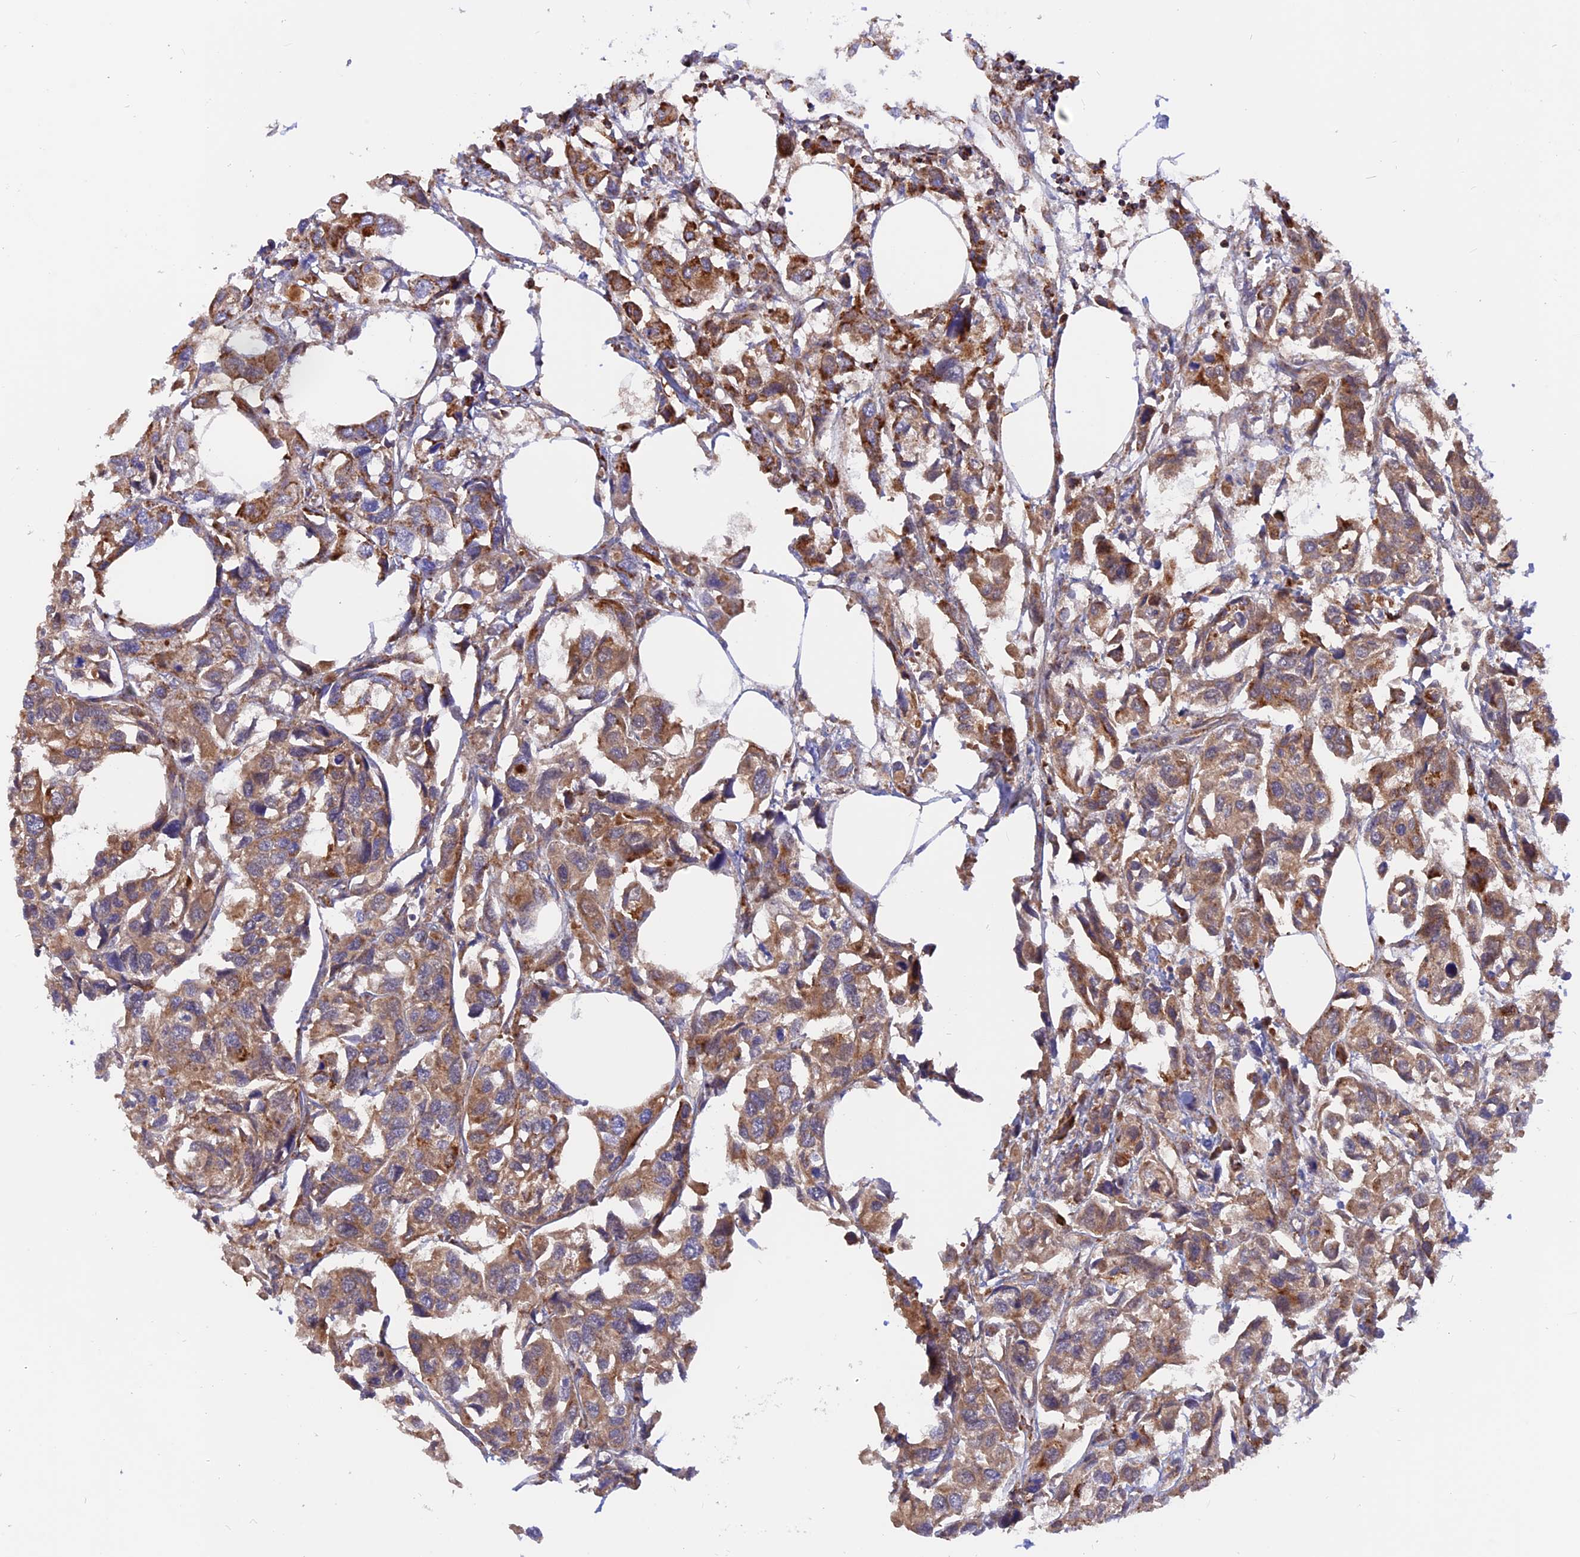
{"staining": {"intensity": "moderate", "quantity": ">75%", "location": "cytoplasmic/membranous"}, "tissue": "urothelial cancer", "cell_type": "Tumor cells", "image_type": "cancer", "snomed": [{"axis": "morphology", "description": "Urothelial carcinoma, High grade"}, {"axis": "topography", "description": "Urinary bladder"}], "caption": "Urothelial cancer stained with DAB (3,3'-diaminobenzidine) immunohistochemistry demonstrates medium levels of moderate cytoplasmic/membranous expression in approximately >75% of tumor cells. (Brightfield microscopy of DAB IHC at high magnification).", "gene": "GCDH", "patient": {"sex": "male", "age": 67}}